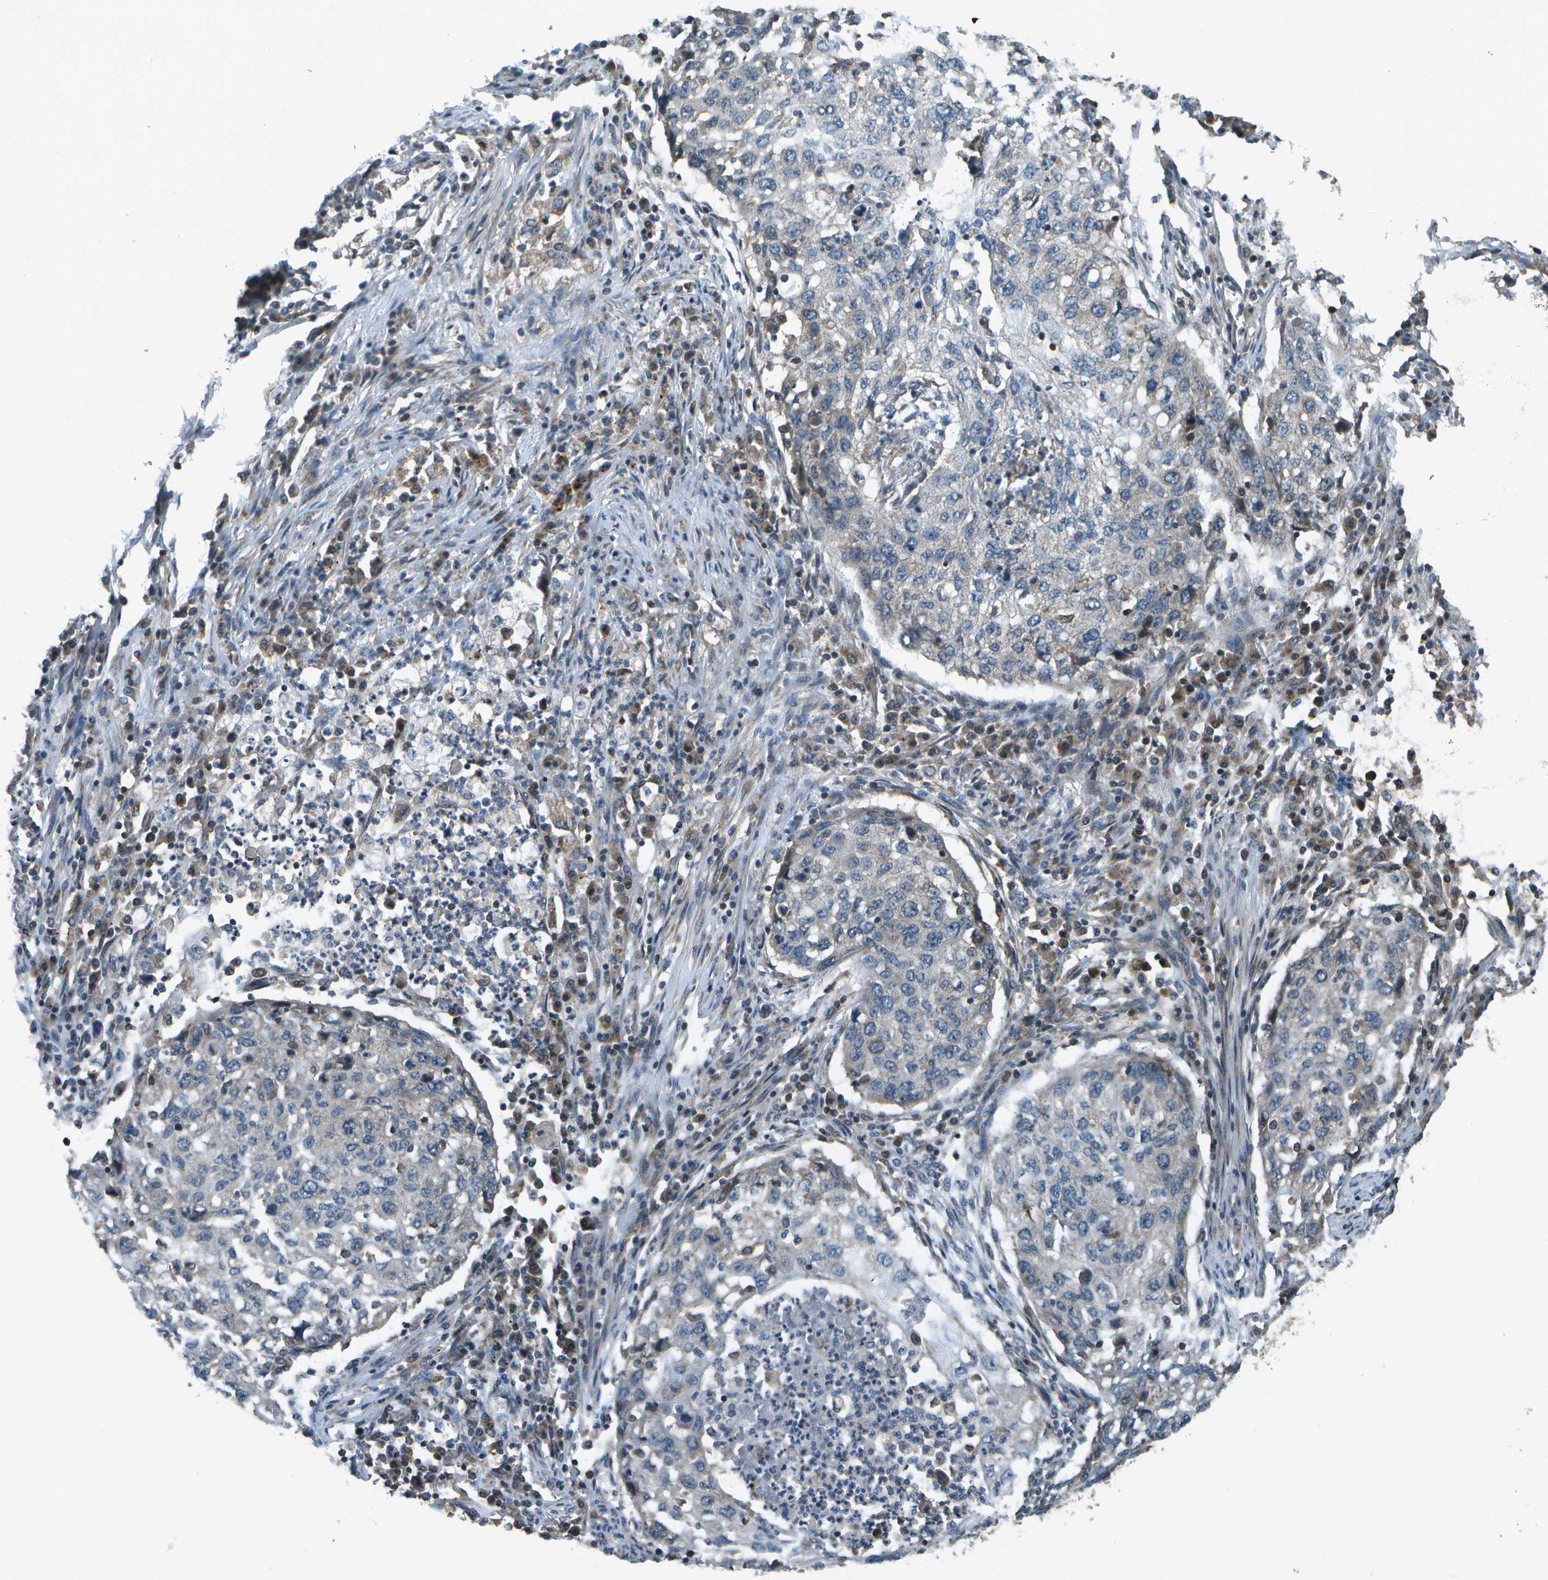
{"staining": {"intensity": "negative", "quantity": "none", "location": "none"}, "tissue": "lung cancer", "cell_type": "Tumor cells", "image_type": "cancer", "snomed": [{"axis": "morphology", "description": "Squamous cell carcinoma, NOS"}, {"axis": "topography", "description": "Lung"}], "caption": "Tumor cells are negative for protein expression in human lung squamous cell carcinoma.", "gene": "PLPBP", "patient": {"sex": "female", "age": 63}}